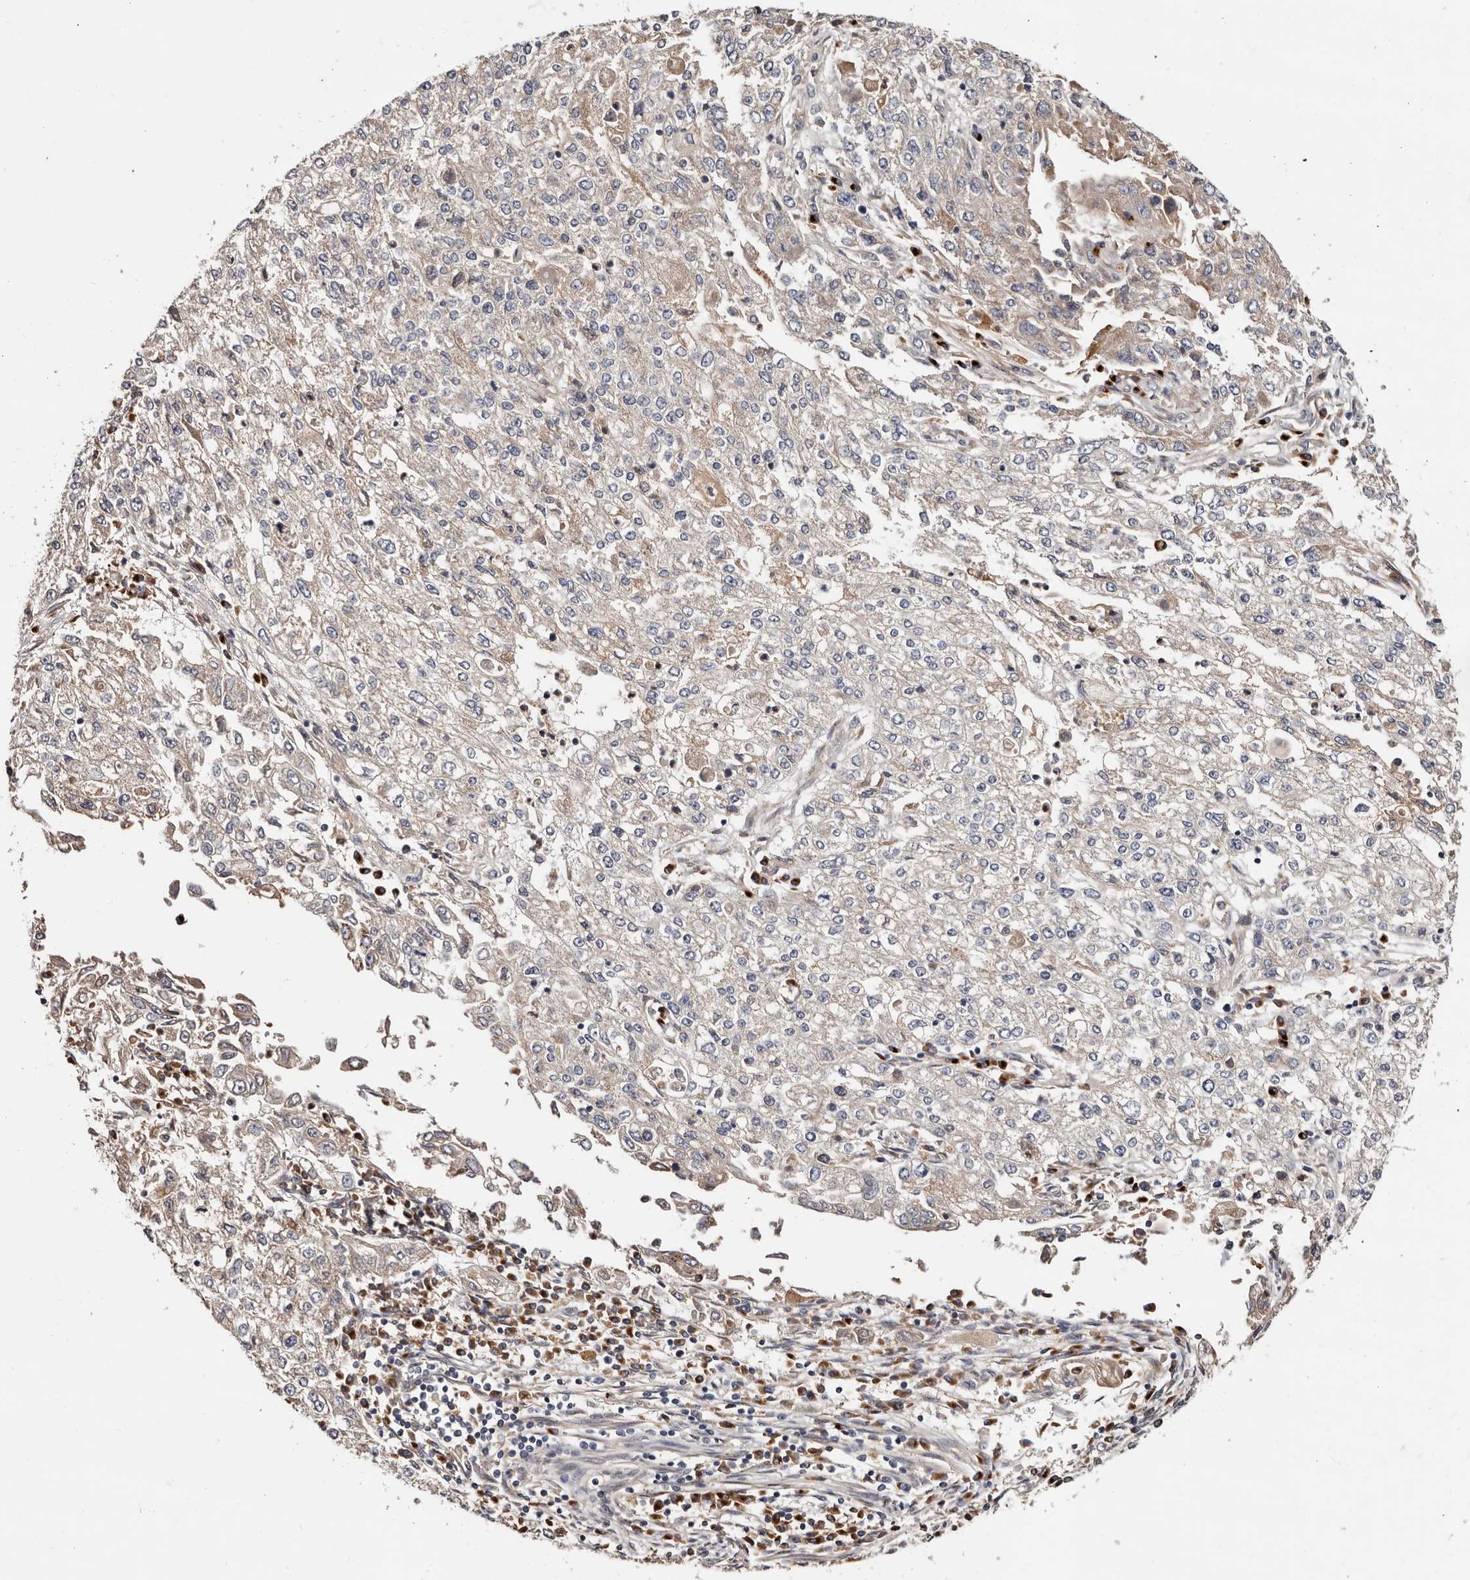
{"staining": {"intensity": "weak", "quantity": "<25%", "location": "cytoplasmic/membranous"}, "tissue": "endometrial cancer", "cell_type": "Tumor cells", "image_type": "cancer", "snomed": [{"axis": "morphology", "description": "Adenocarcinoma, NOS"}, {"axis": "topography", "description": "Endometrium"}], "caption": "There is no significant expression in tumor cells of adenocarcinoma (endometrial). The staining is performed using DAB (3,3'-diaminobenzidine) brown chromogen with nuclei counter-stained in using hematoxylin.", "gene": "DACT2", "patient": {"sex": "female", "age": 49}}